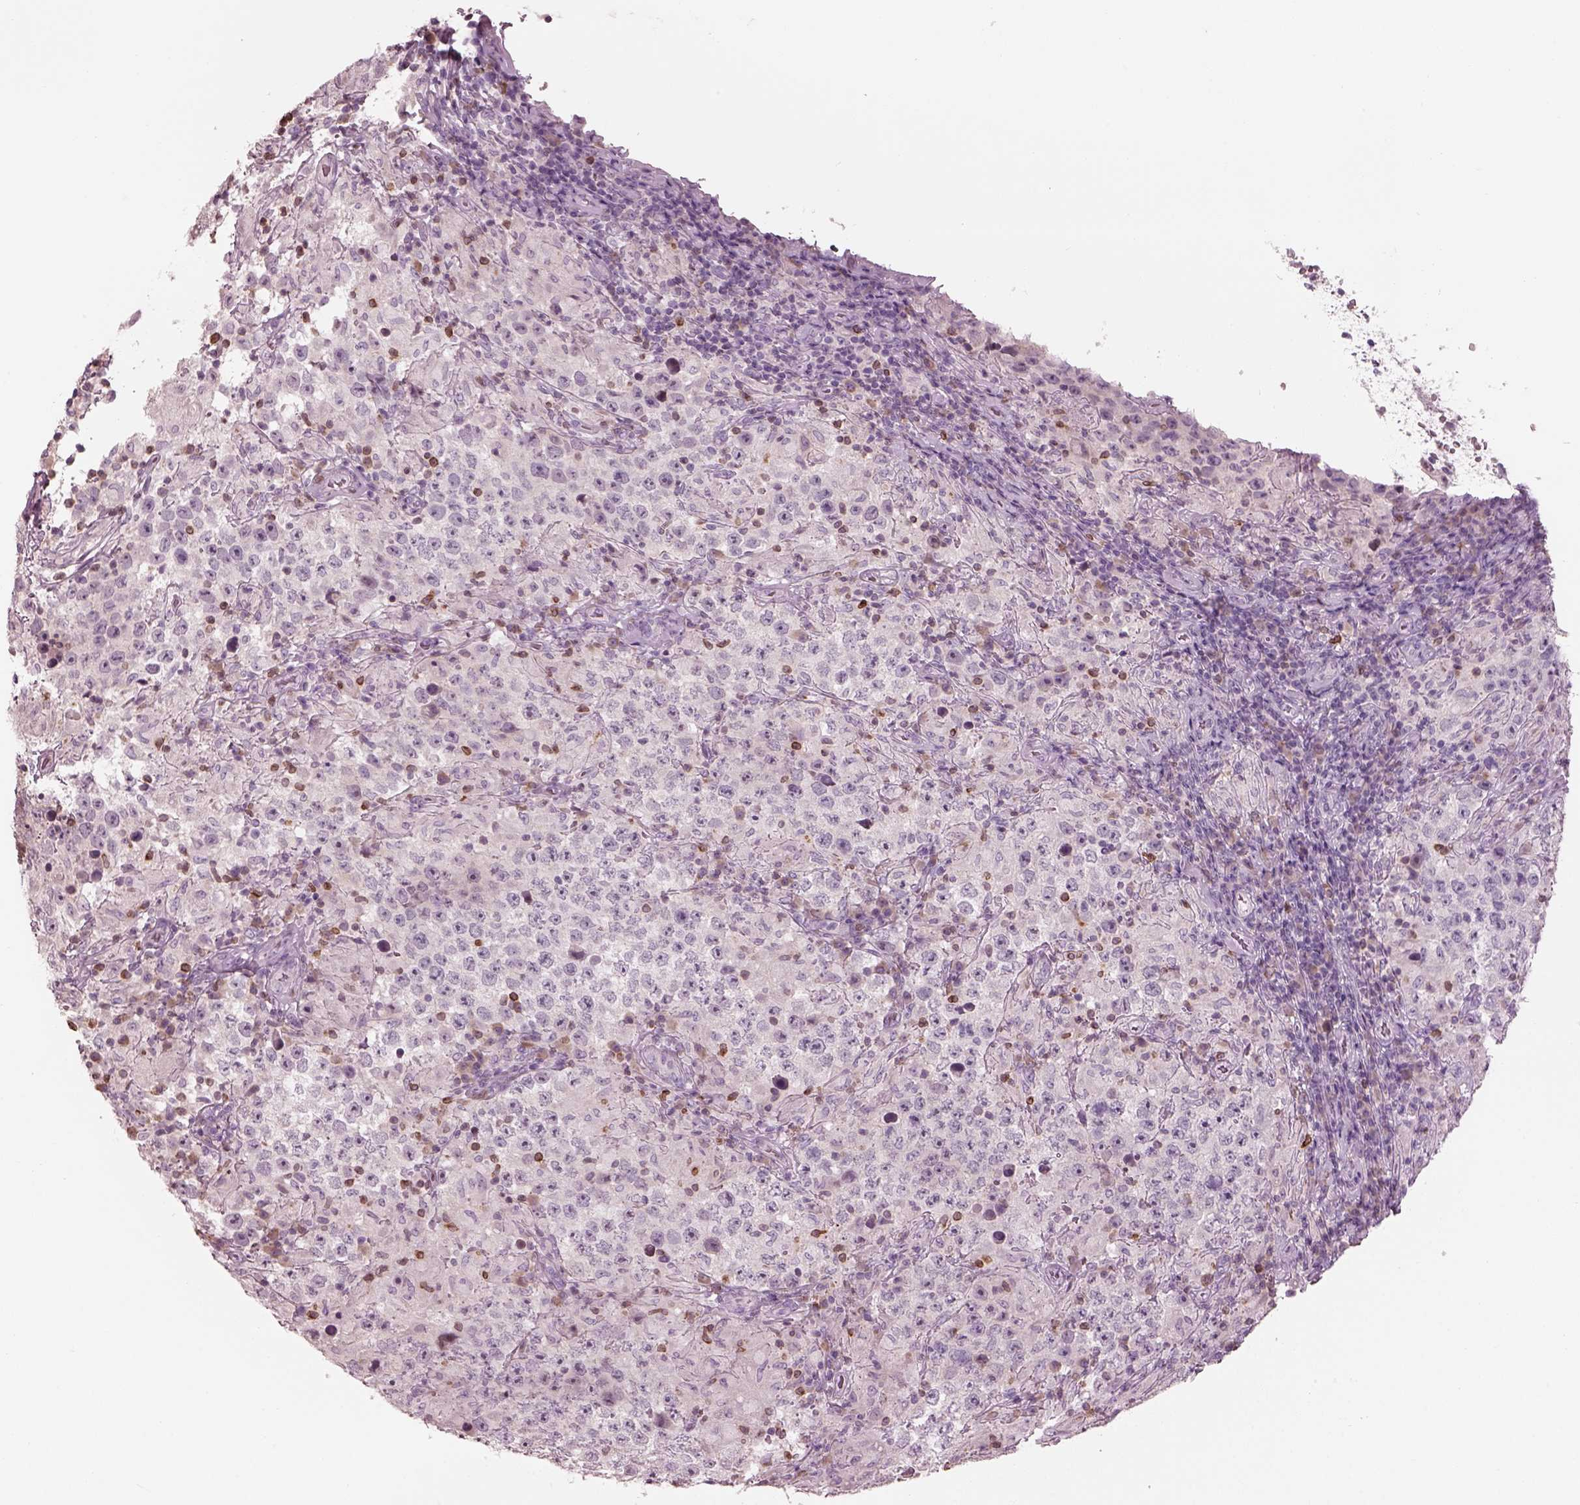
{"staining": {"intensity": "negative", "quantity": "none", "location": "none"}, "tissue": "testis cancer", "cell_type": "Tumor cells", "image_type": "cancer", "snomed": [{"axis": "morphology", "description": "Seminoma, NOS"}, {"axis": "morphology", "description": "Carcinoma, Embryonal, NOS"}, {"axis": "topography", "description": "Testis"}], "caption": "Human testis cancer (seminoma) stained for a protein using immunohistochemistry (IHC) reveals no positivity in tumor cells.", "gene": "SLC27A2", "patient": {"sex": "male", "age": 41}}